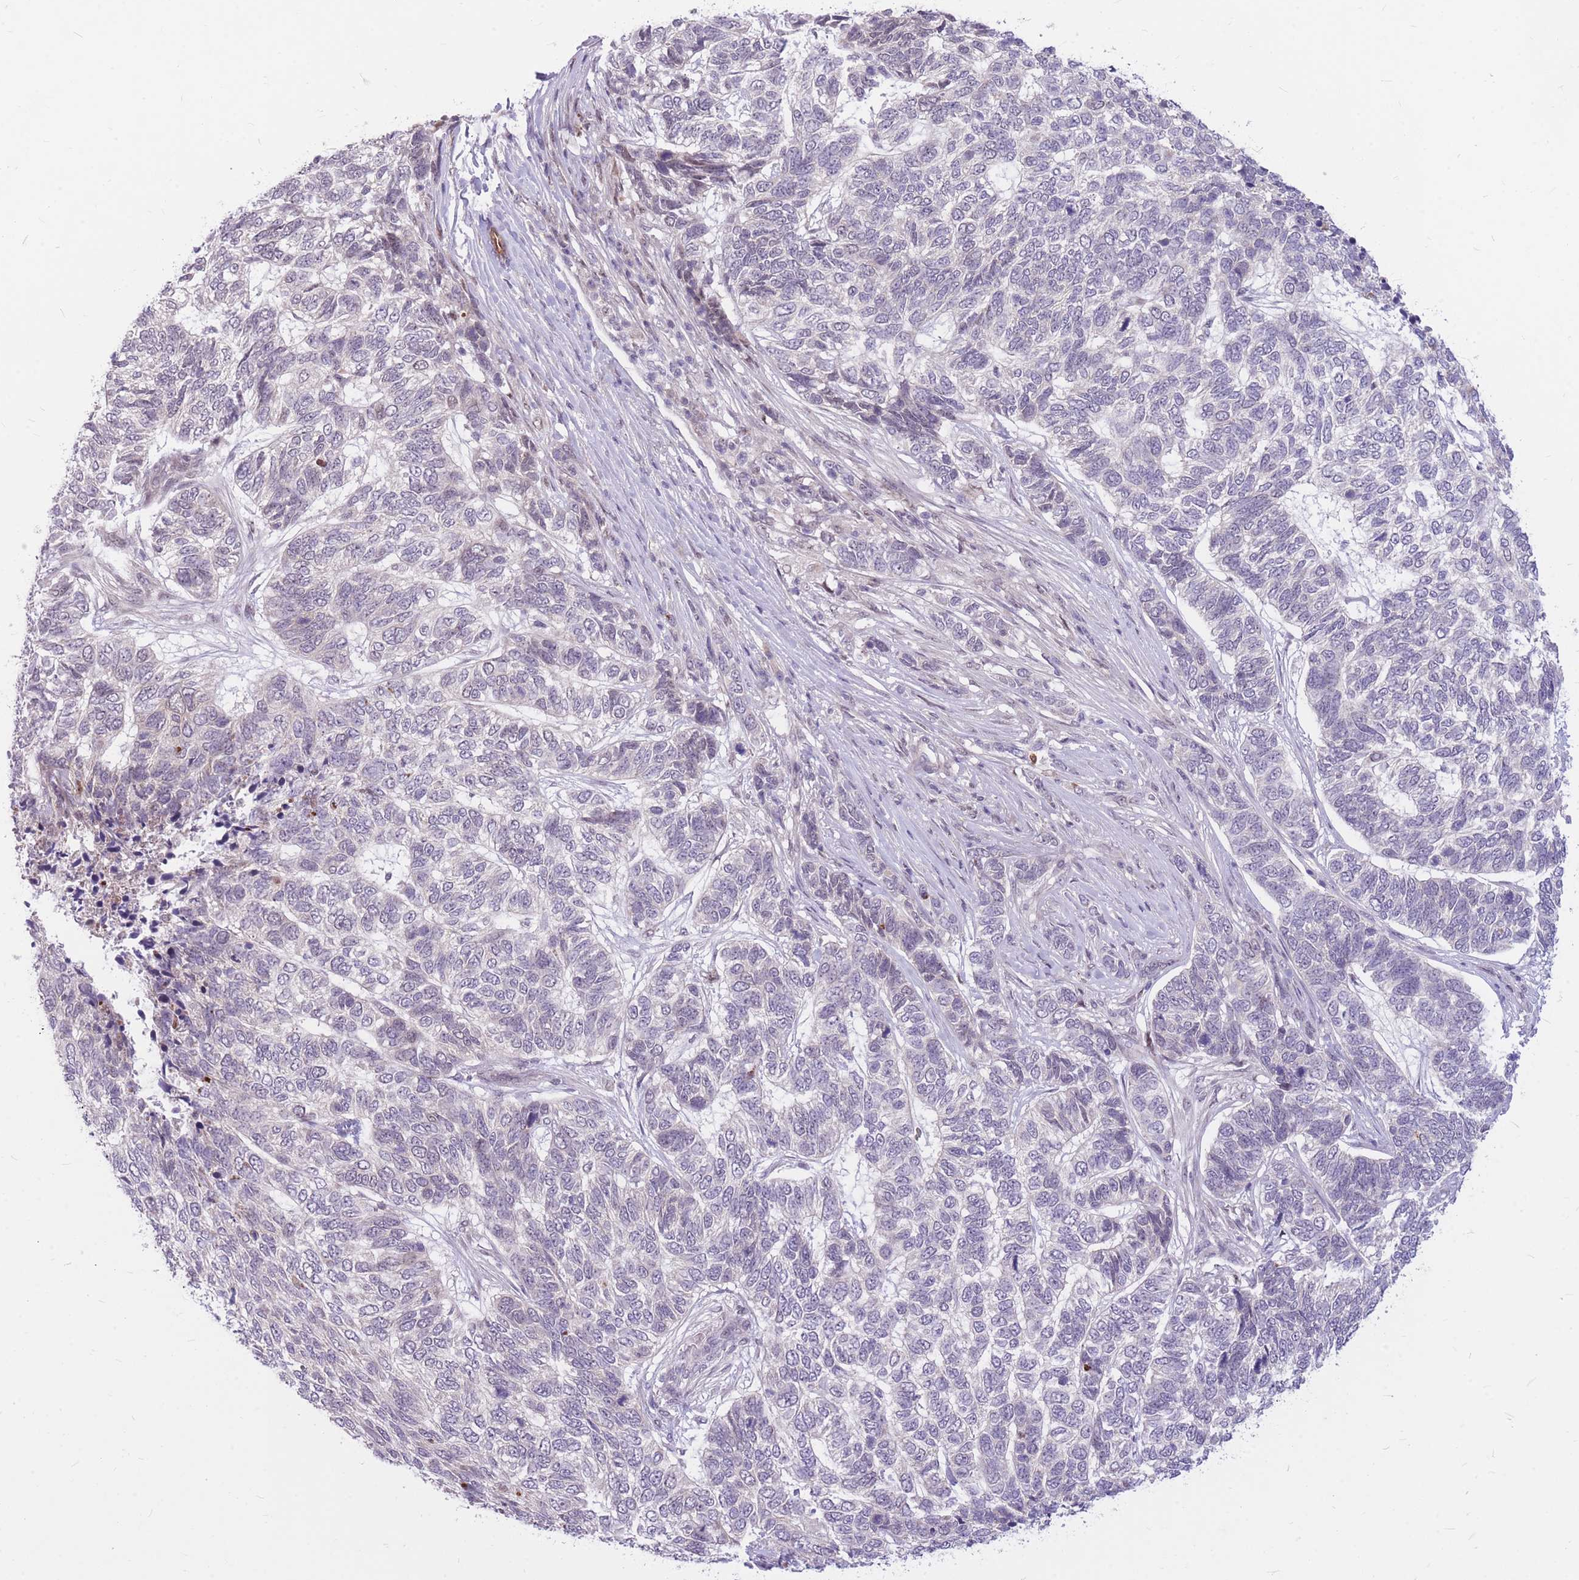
{"staining": {"intensity": "negative", "quantity": "none", "location": "none"}, "tissue": "skin cancer", "cell_type": "Tumor cells", "image_type": "cancer", "snomed": [{"axis": "morphology", "description": "Basal cell carcinoma"}, {"axis": "topography", "description": "Skin"}], "caption": "This is an immunohistochemistry image of human basal cell carcinoma (skin). There is no positivity in tumor cells.", "gene": "ERCC2", "patient": {"sex": "female", "age": 65}}